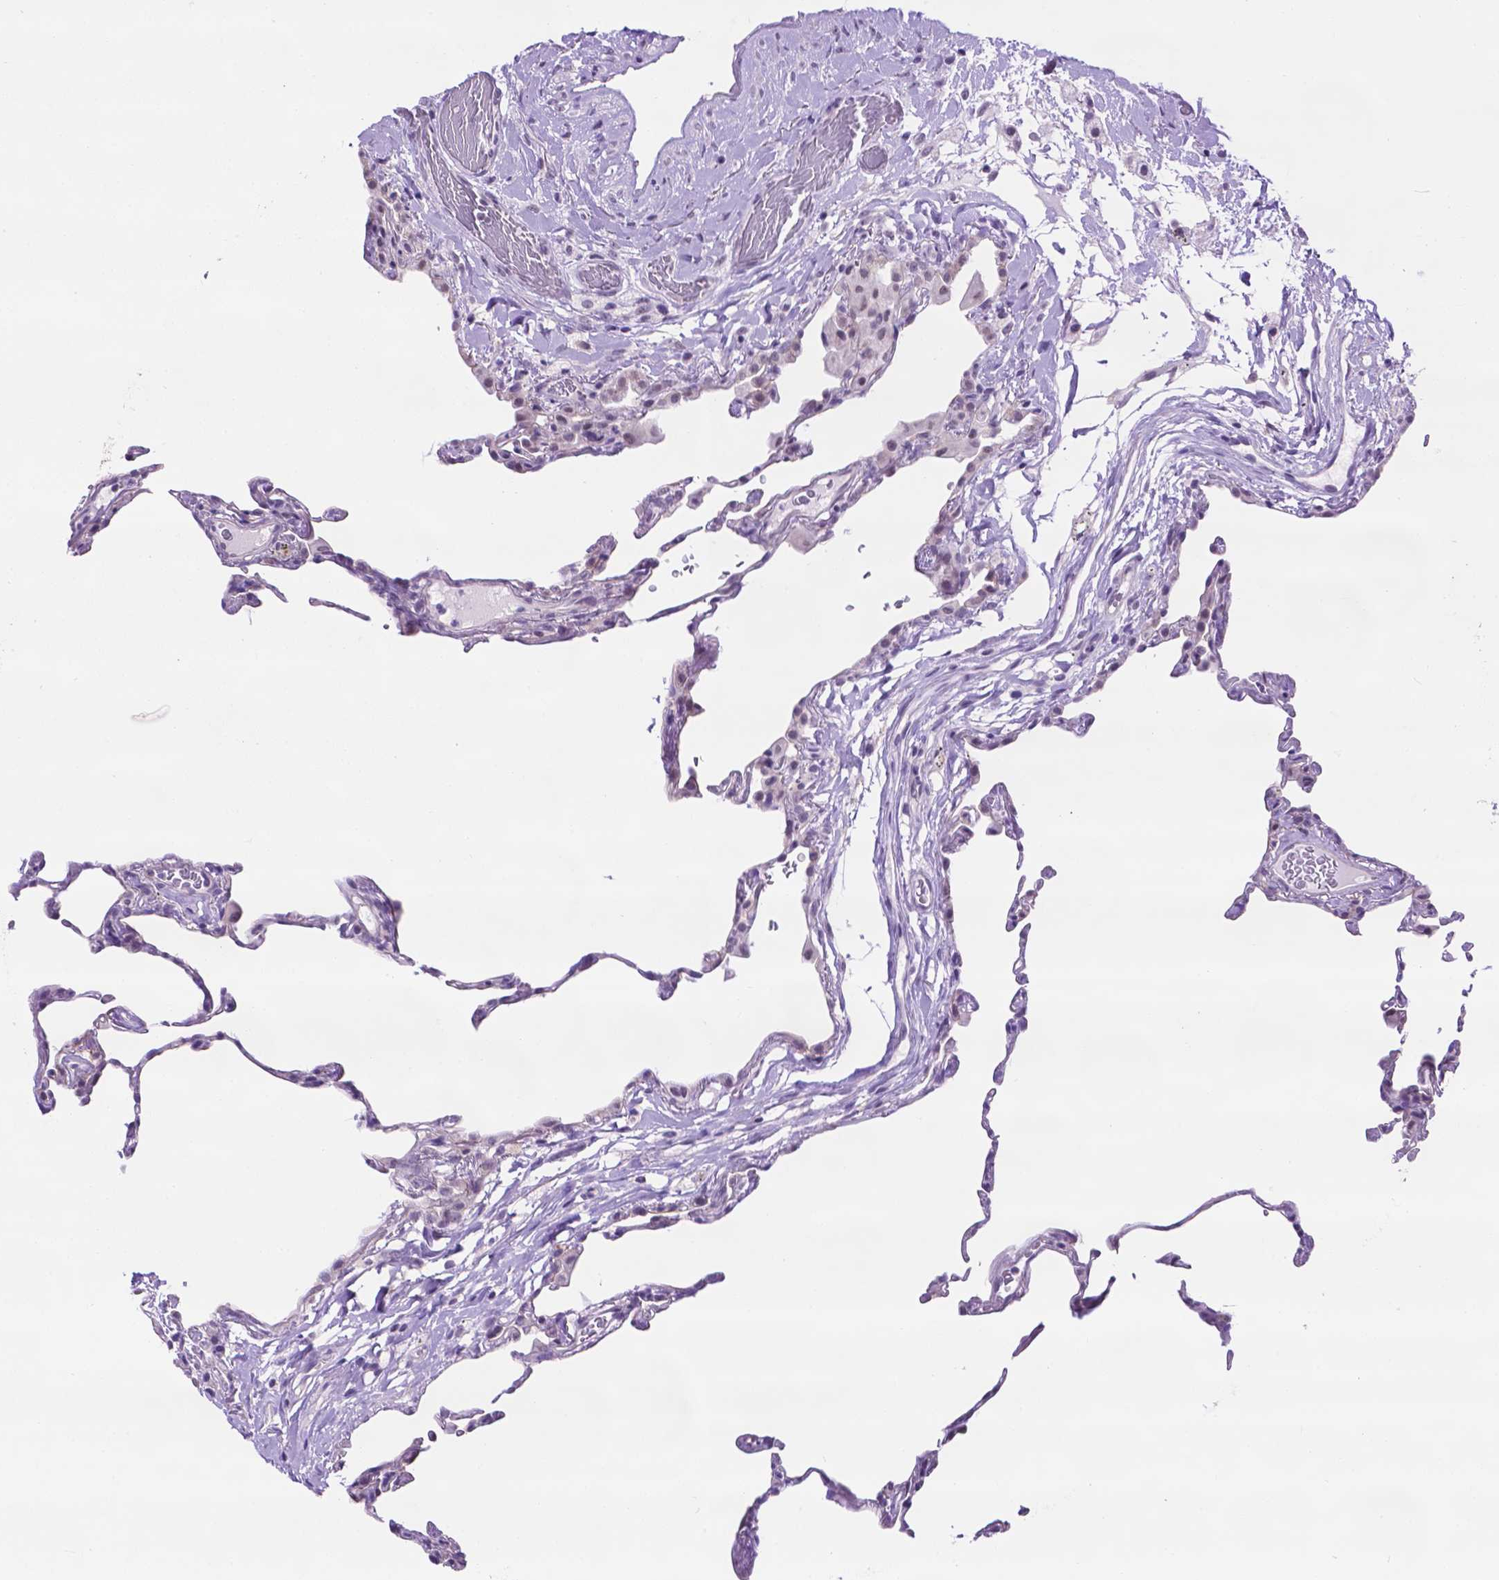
{"staining": {"intensity": "negative", "quantity": "none", "location": "none"}, "tissue": "lung", "cell_type": "Alveolar cells", "image_type": "normal", "snomed": [{"axis": "morphology", "description": "Normal tissue, NOS"}, {"axis": "topography", "description": "Lung"}], "caption": "Human lung stained for a protein using immunohistochemistry exhibits no positivity in alveolar cells.", "gene": "TACSTD2", "patient": {"sex": "female", "age": 57}}